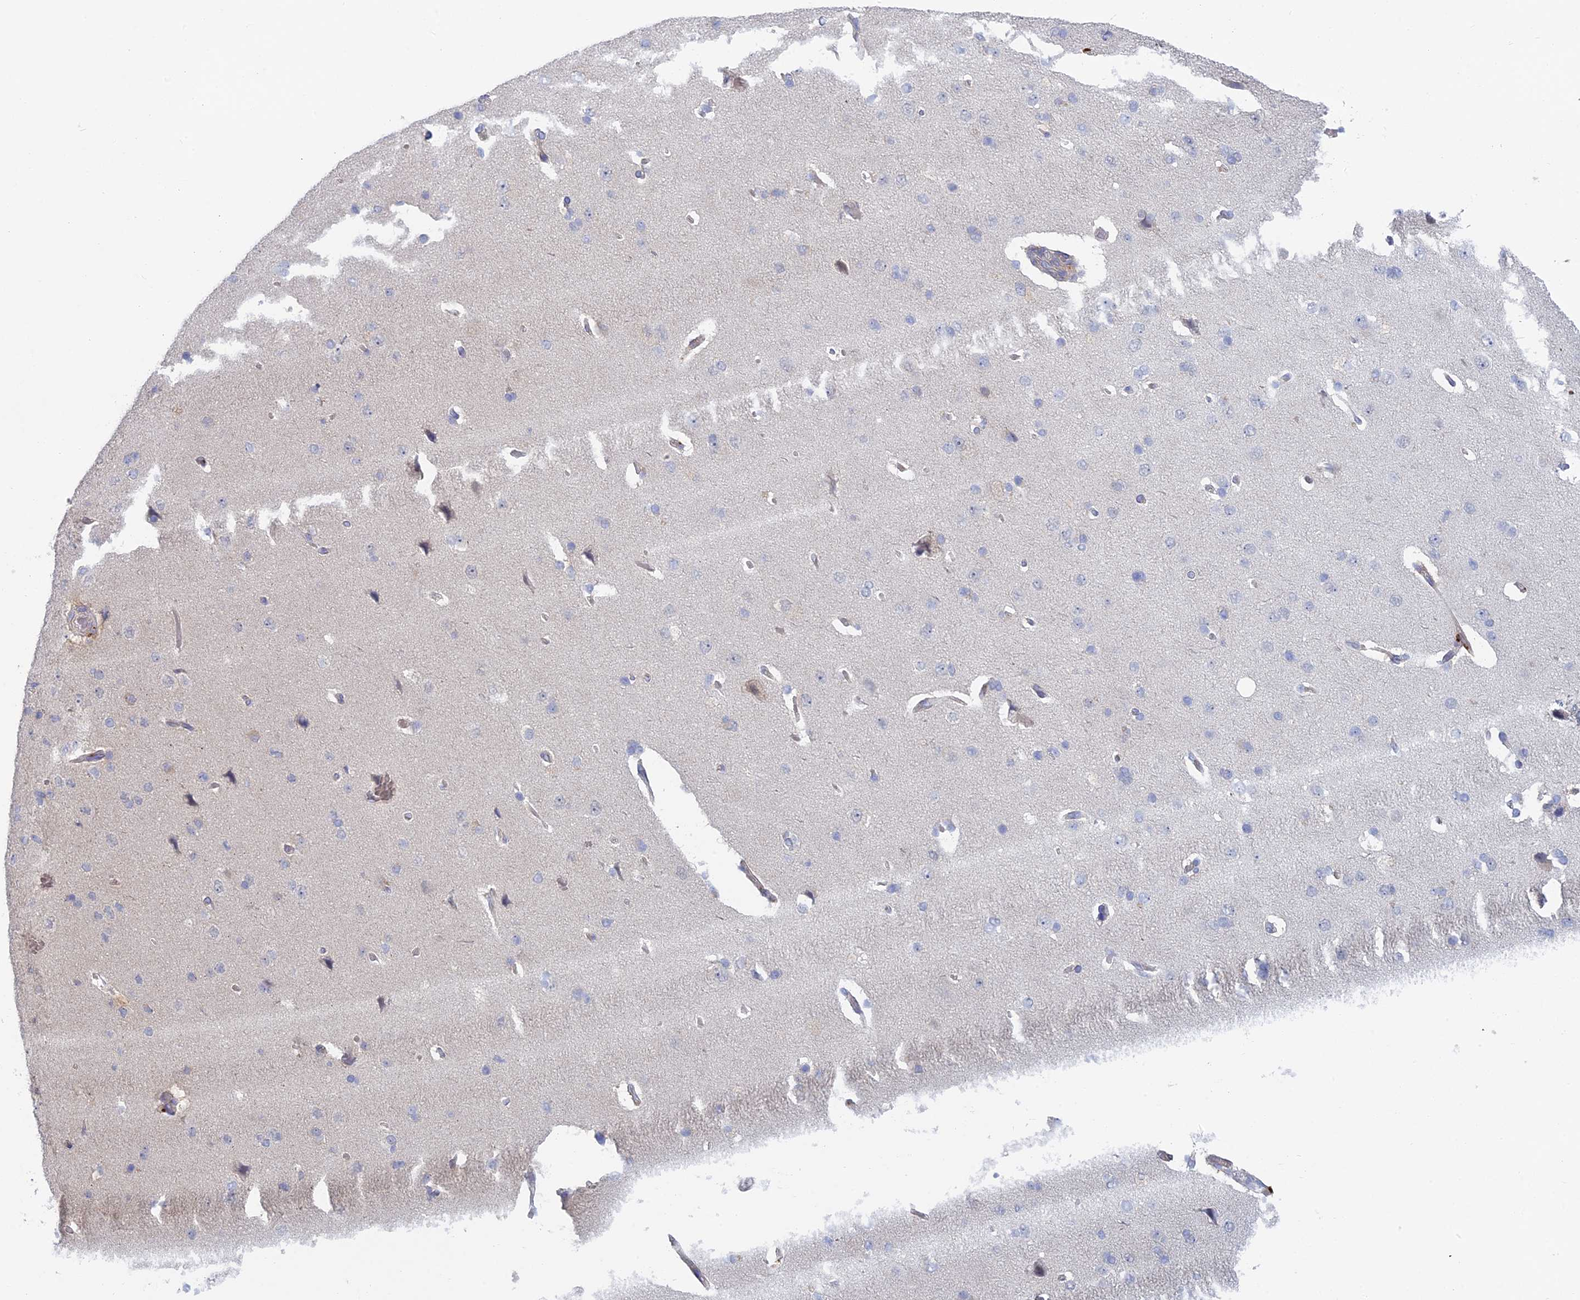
{"staining": {"intensity": "negative", "quantity": "none", "location": "none"}, "tissue": "cerebral cortex", "cell_type": "Endothelial cells", "image_type": "normal", "snomed": [{"axis": "morphology", "description": "Normal tissue, NOS"}, {"axis": "topography", "description": "Cerebral cortex"}], "caption": "High magnification brightfield microscopy of unremarkable cerebral cortex stained with DAB (3,3'-diaminobenzidine) (brown) and counterstained with hematoxylin (blue): endothelial cells show no significant positivity.", "gene": "STRN4", "patient": {"sex": "male", "age": 62}}